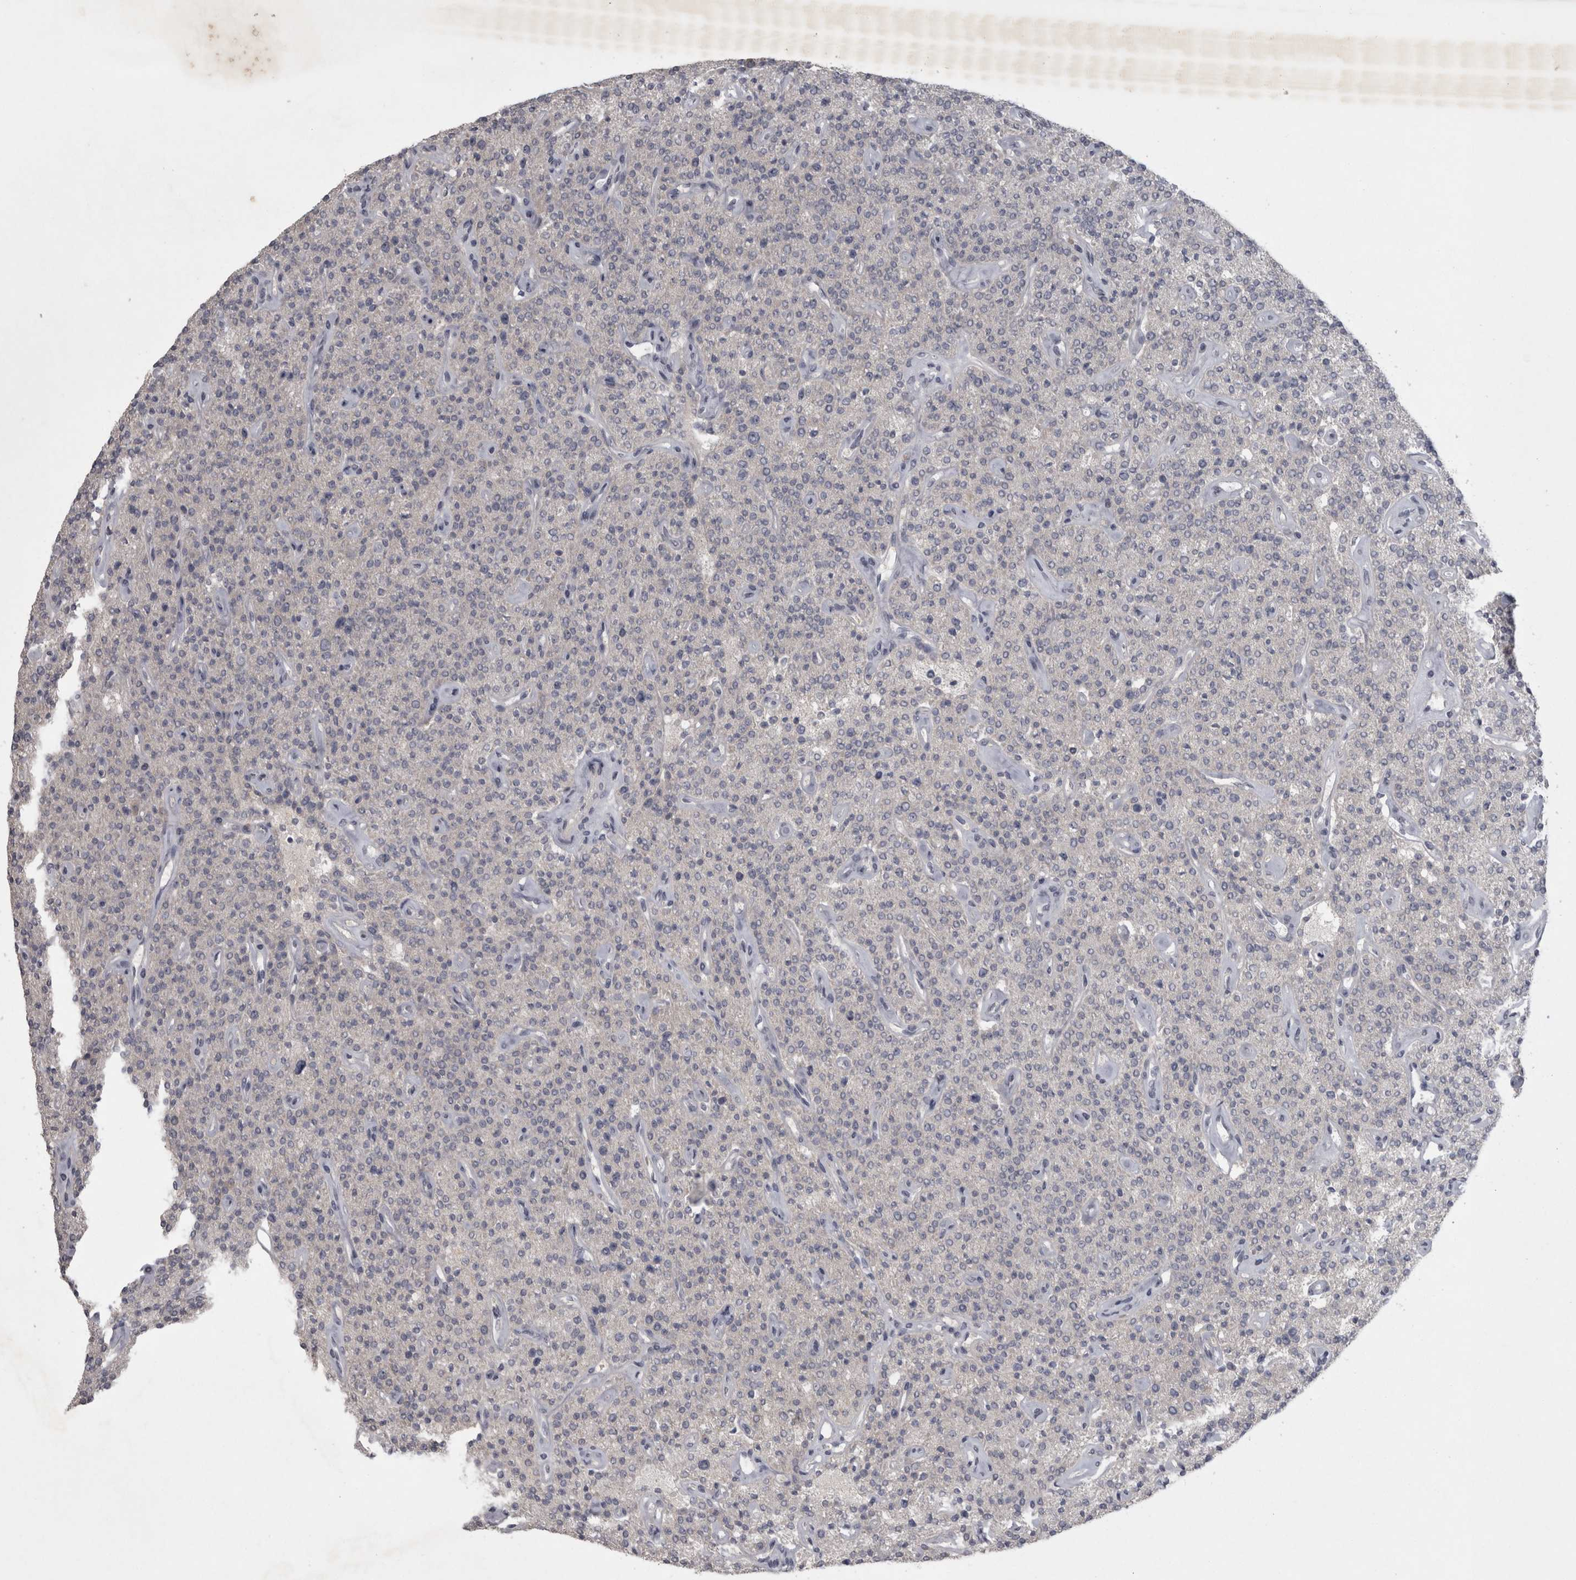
{"staining": {"intensity": "weak", "quantity": "25%-75%", "location": "cytoplasmic/membranous"}, "tissue": "parathyroid gland", "cell_type": "Glandular cells", "image_type": "normal", "snomed": [{"axis": "morphology", "description": "Normal tissue, NOS"}, {"axis": "topography", "description": "Parathyroid gland"}], "caption": "Weak cytoplasmic/membranous protein positivity is seen in about 25%-75% of glandular cells in parathyroid gland. The staining is performed using DAB (3,3'-diaminobenzidine) brown chromogen to label protein expression. The nuclei are counter-stained blue using hematoxylin.", "gene": "ENPP7", "patient": {"sex": "male", "age": 46}}